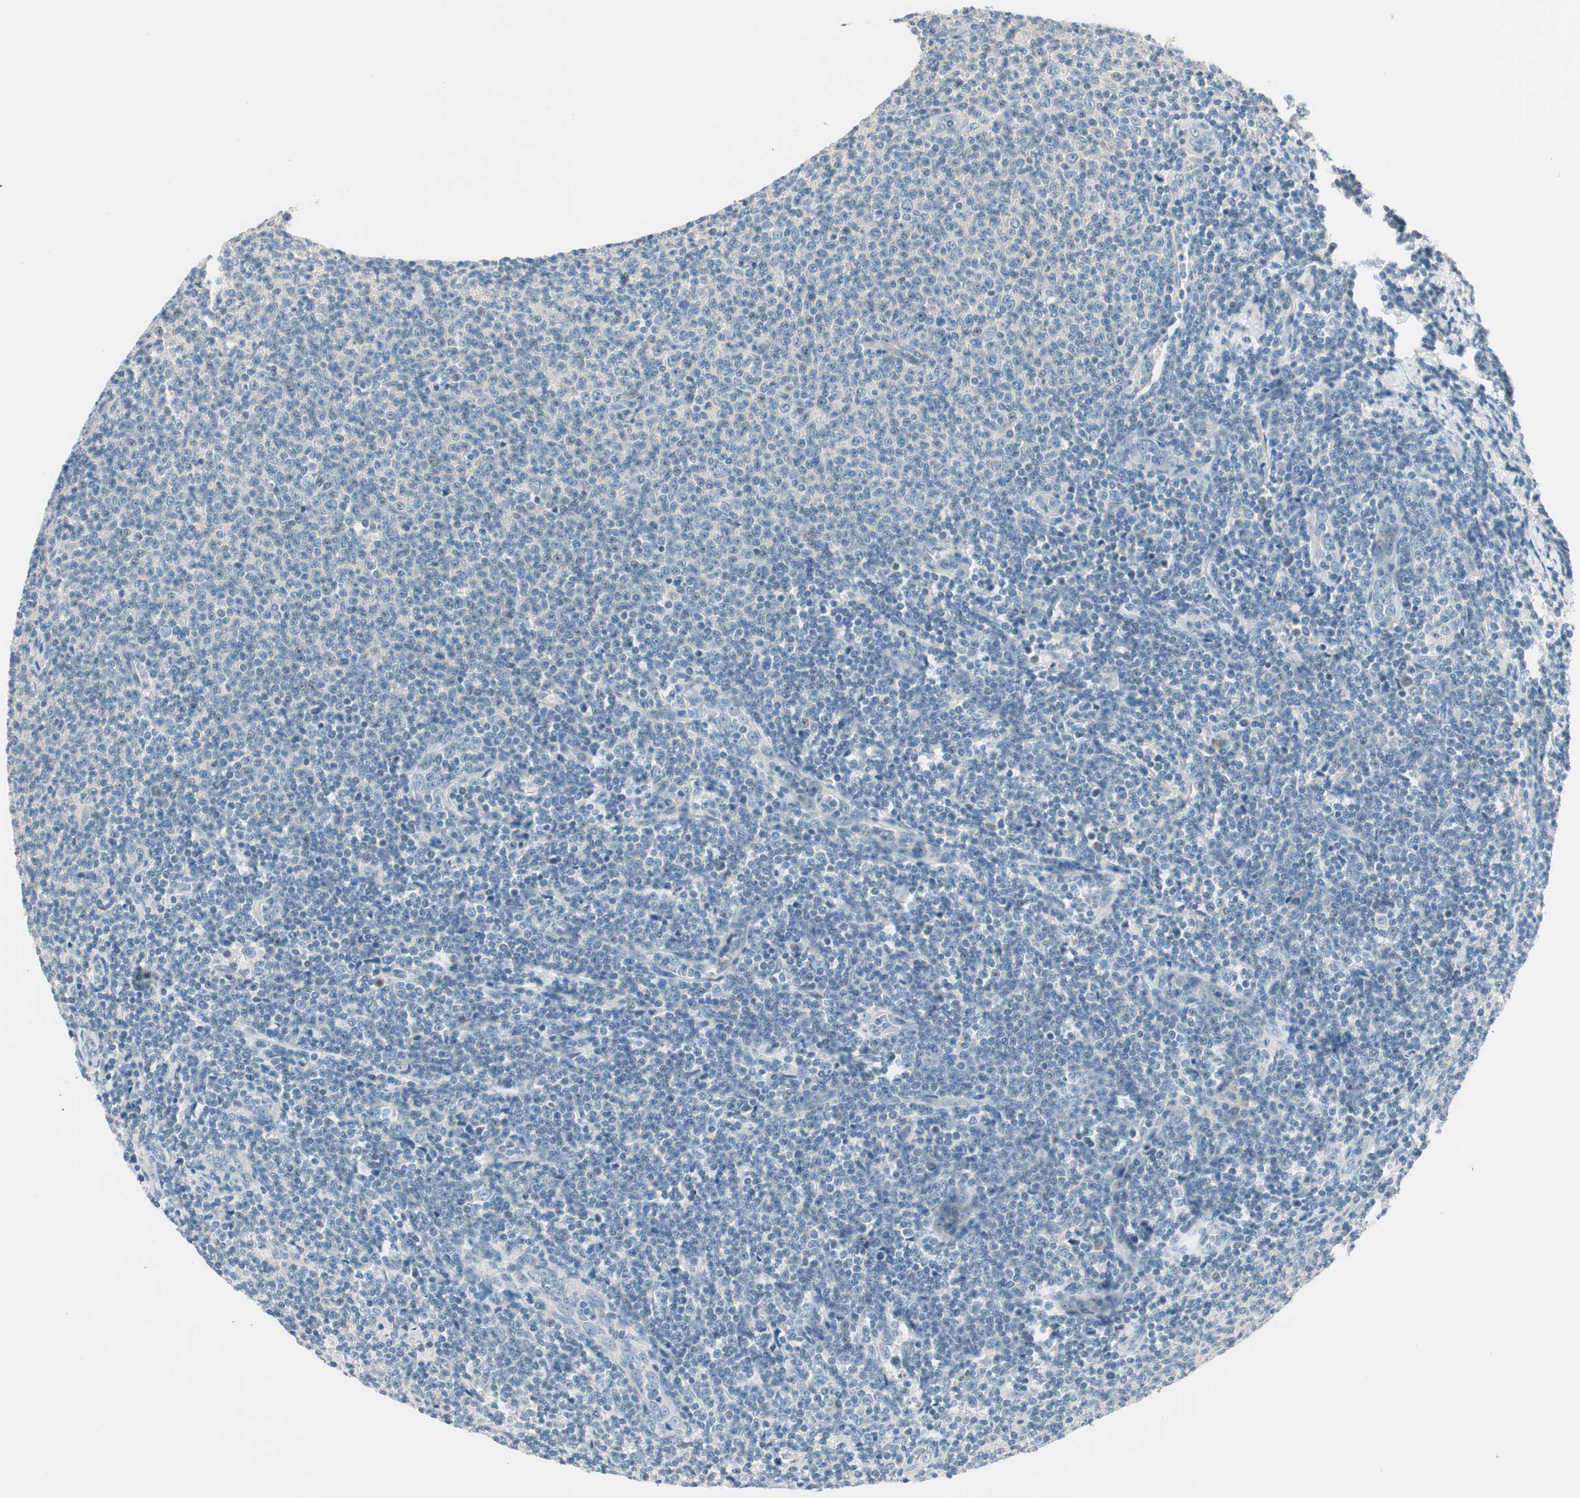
{"staining": {"intensity": "negative", "quantity": "none", "location": "none"}, "tissue": "lymphoma", "cell_type": "Tumor cells", "image_type": "cancer", "snomed": [{"axis": "morphology", "description": "Malignant lymphoma, non-Hodgkin's type, Low grade"}, {"axis": "topography", "description": "Lymph node"}], "caption": "Tumor cells are negative for protein expression in human lymphoma.", "gene": "TACR3", "patient": {"sex": "male", "age": 66}}